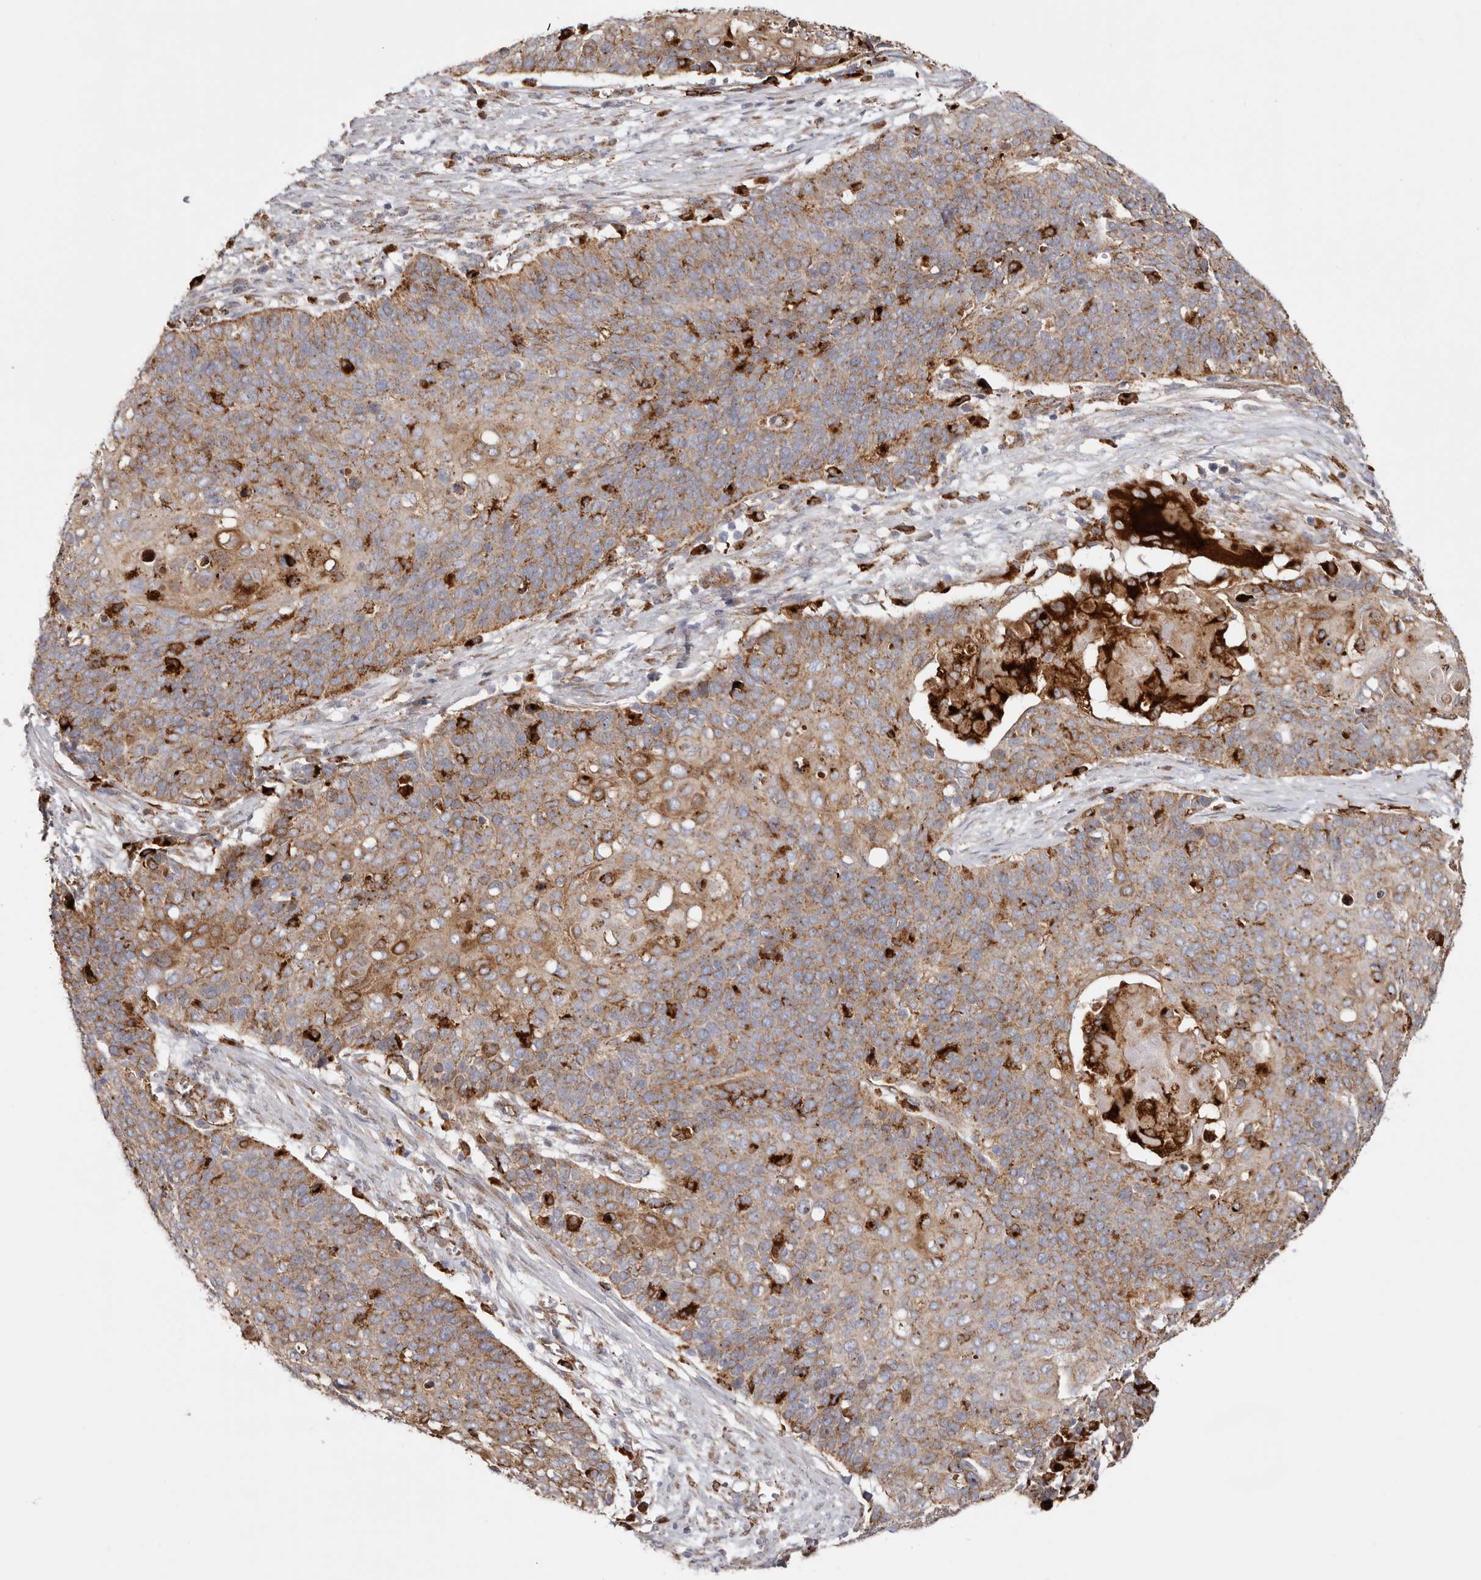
{"staining": {"intensity": "moderate", "quantity": ">75%", "location": "cytoplasmic/membranous"}, "tissue": "cervical cancer", "cell_type": "Tumor cells", "image_type": "cancer", "snomed": [{"axis": "morphology", "description": "Squamous cell carcinoma, NOS"}, {"axis": "topography", "description": "Cervix"}], "caption": "Moderate cytoplasmic/membranous positivity for a protein is appreciated in about >75% of tumor cells of cervical squamous cell carcinoma using immunohistochemistry.", "gene": "GRN", "patient": {"sex": "female", "age": 39}}